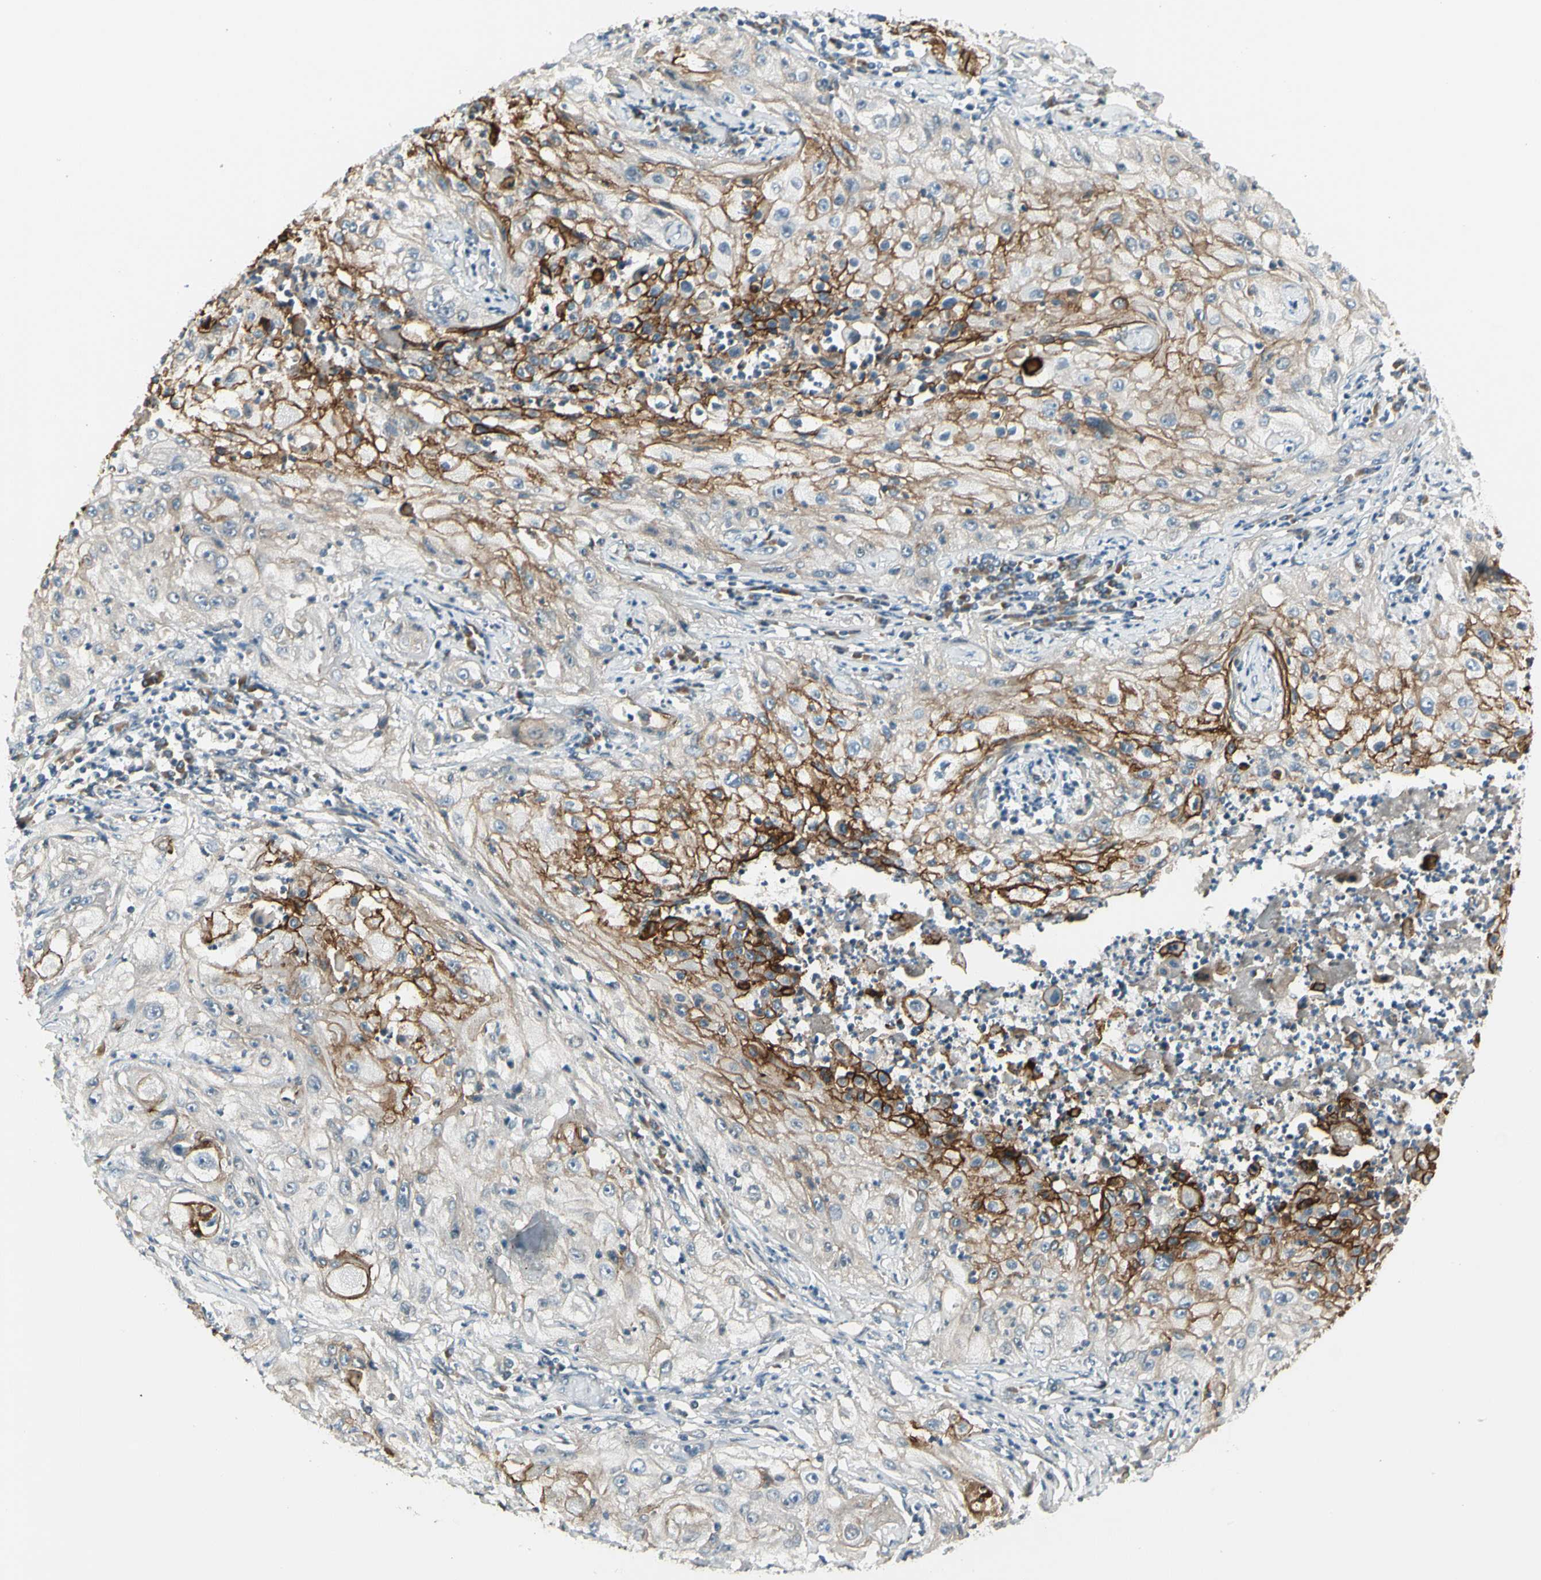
{"staining": {"intensity": "strong", "quantity": "25%-75%", "location": "cytoplasmic/membranous"}, "tissue": "lung cancer", "cell_type": "Tumor cells", "image_type": "cancer", "snomed": [{"axis": "morphology", "description": "Inflammation, NOS"}, {"axis": "morphology", "description": "Squamous cell carcinoma, NOS"}, {"axis": "topography", "description": "Lymph node"}, {"axis": "topography", "description": "Soft tissue"}, {"axis": "topography", "description": "Lung"}], "caption": "Tumor cells show high levels of strong cytoplasmic/membranous staining in about 25%-75% of cells in human squamous cell carcinoma (lung).", "gene": "BNIP1", "patient": {"sex": "male", "age": 66}}